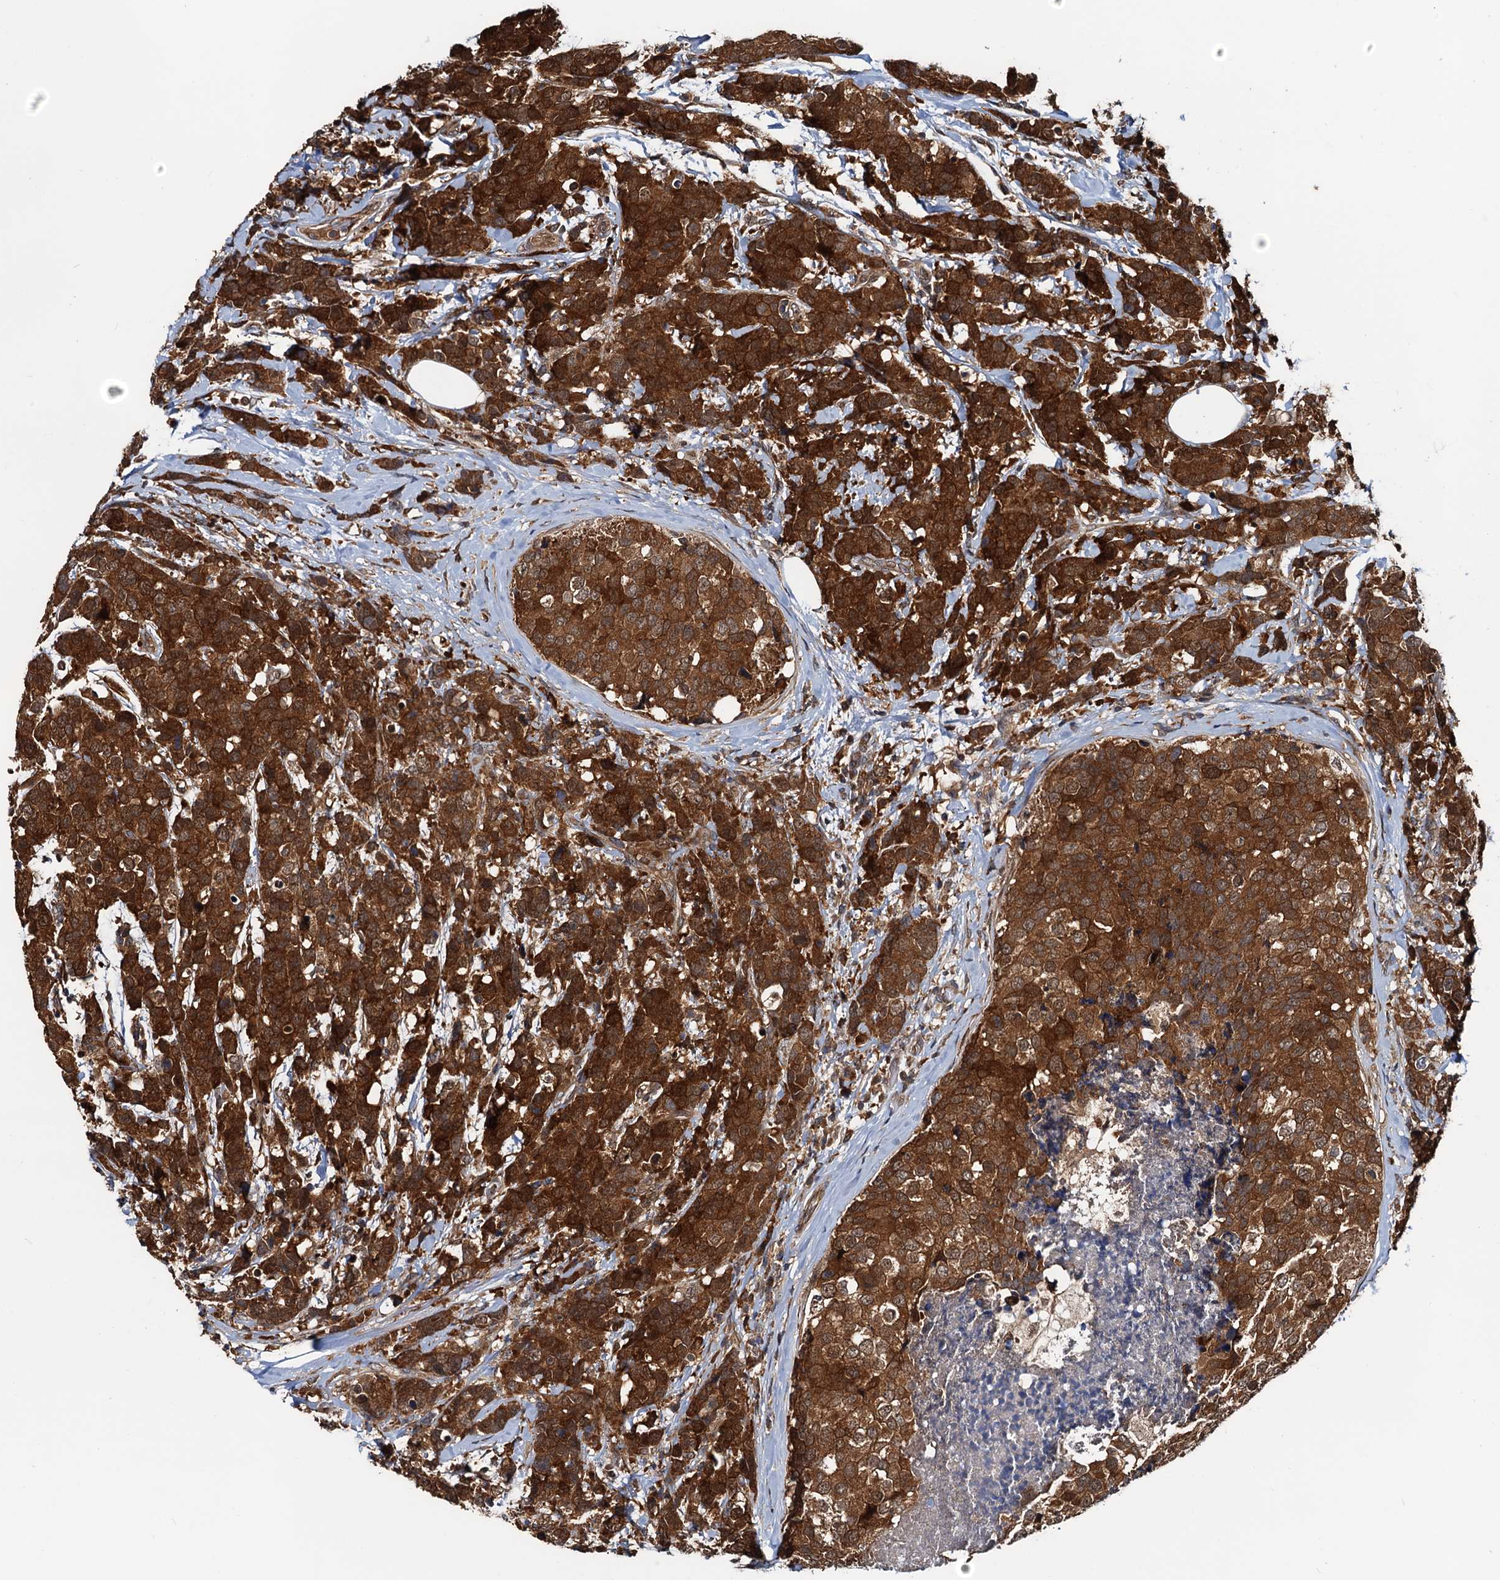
{"staining": {"intensity": "strong", "quantity": ">75%", "location": "cytoplasmic/membranous"}, "tissue": "breast cancer", "cell_type": "Tumor cells", "image_type": "cancer", "snomed": [{"axis": "morphology", "description": "Lobular carcinoma"}, {"axis": "topography", "description": "Breast"}], "caption": "This histopathology image exhibits breast cancer (lobular carcinoma) stained with immunohistochemistry (IHC) to label a protein in brown. The cytoplasmic/membranous of tumor cells show strong positivity for the protein. Nuclei are counter-stained blue.", "gene": "AAGAB", "patient": {"sex": "female", "age": 59}}